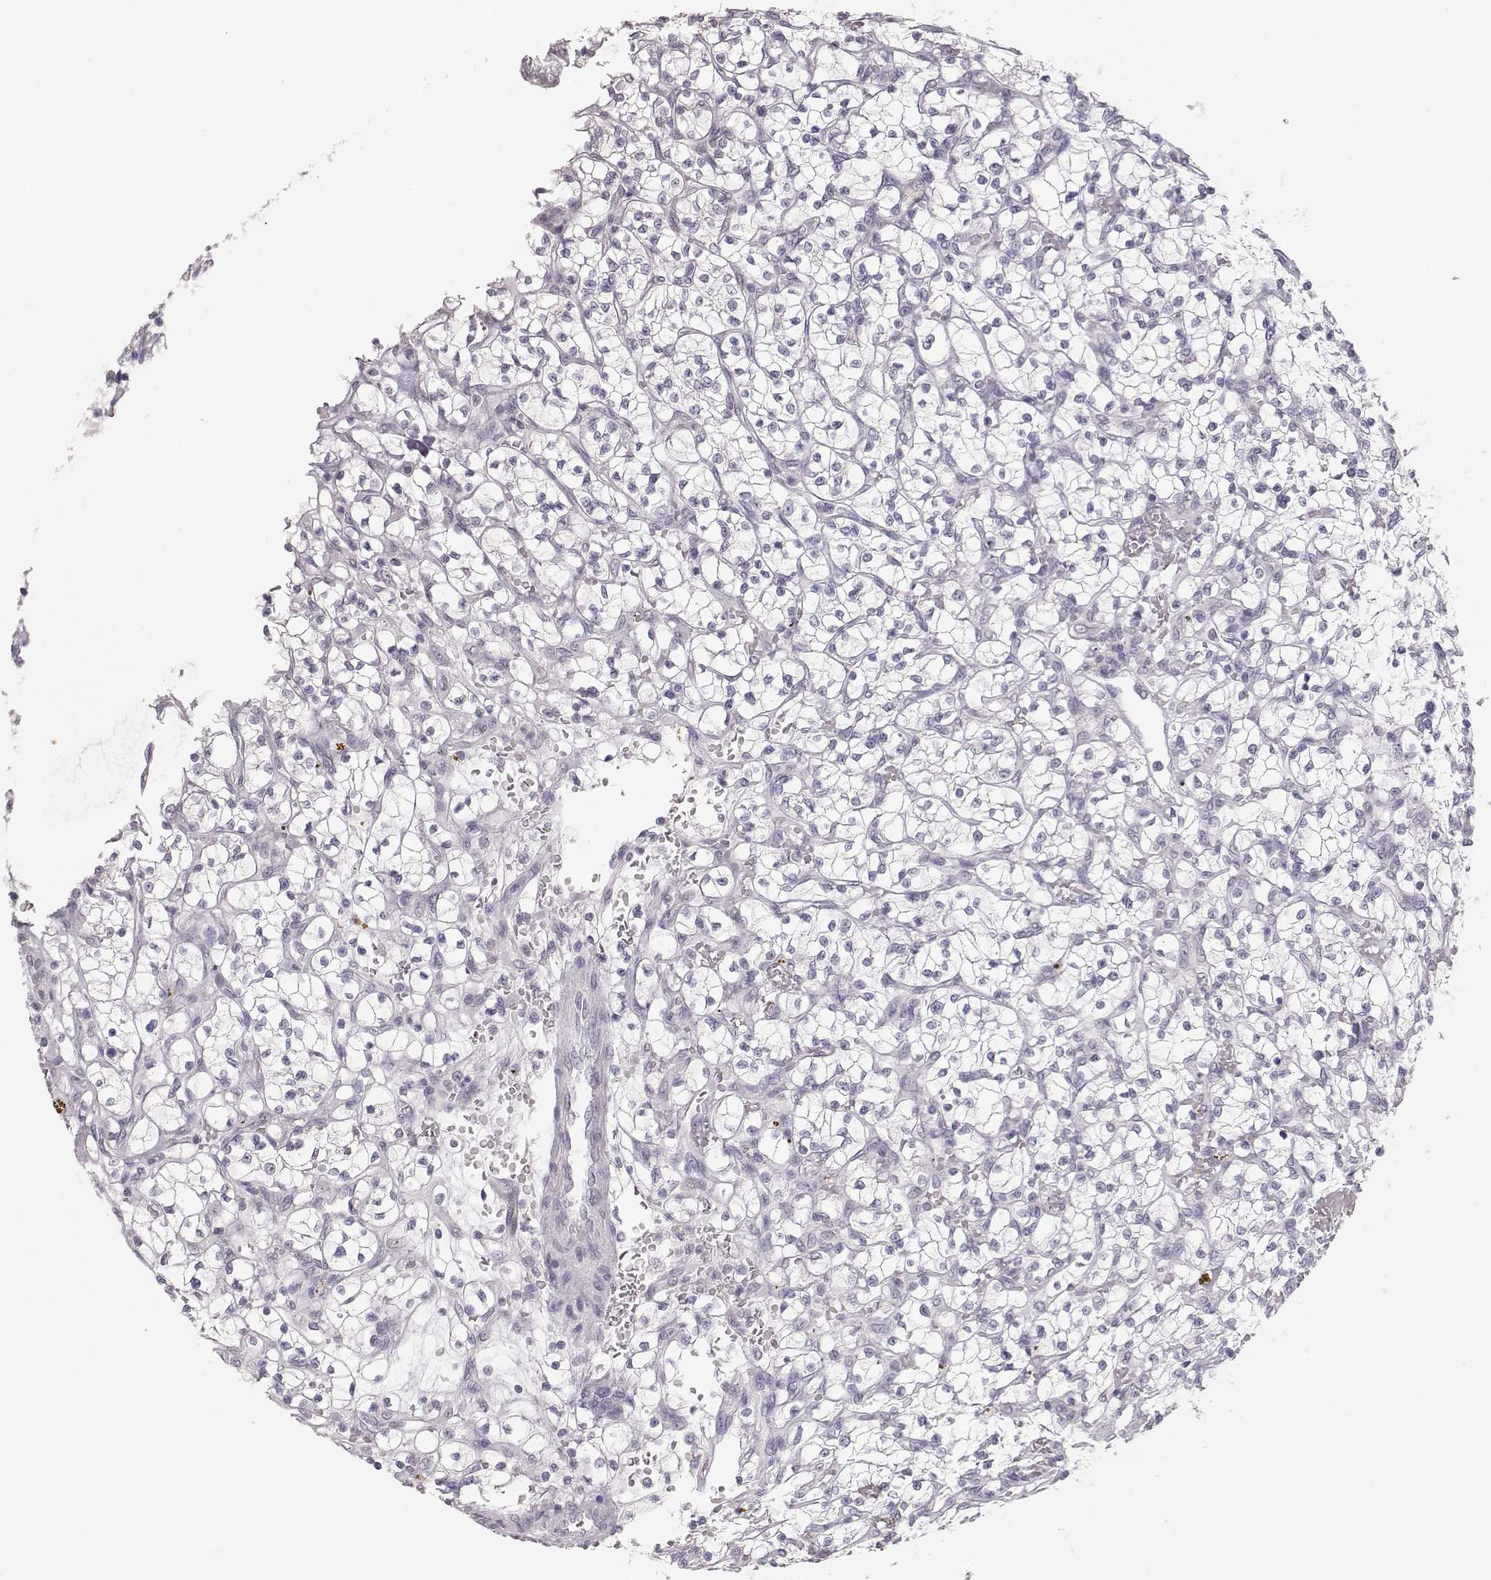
{"staining": {"intensity": "negative", "quantity": "none", "location": "none"}, "tissue": "renal cancer", "cell_type": "Tumor cells", "image_type": "cancer", "snomed": [{"axis": "morphology", "description": "Adenocarcinoma, NOS"}, {"axis": "topography", "description": "Kidney"}], "caption": "Immunohistochemical staining of human adenocarcinoma (renal) demonstrates no significant staining in tumor cells.", "gene": "TKTL1", "patient": {"sex": "female", "age": 64}}